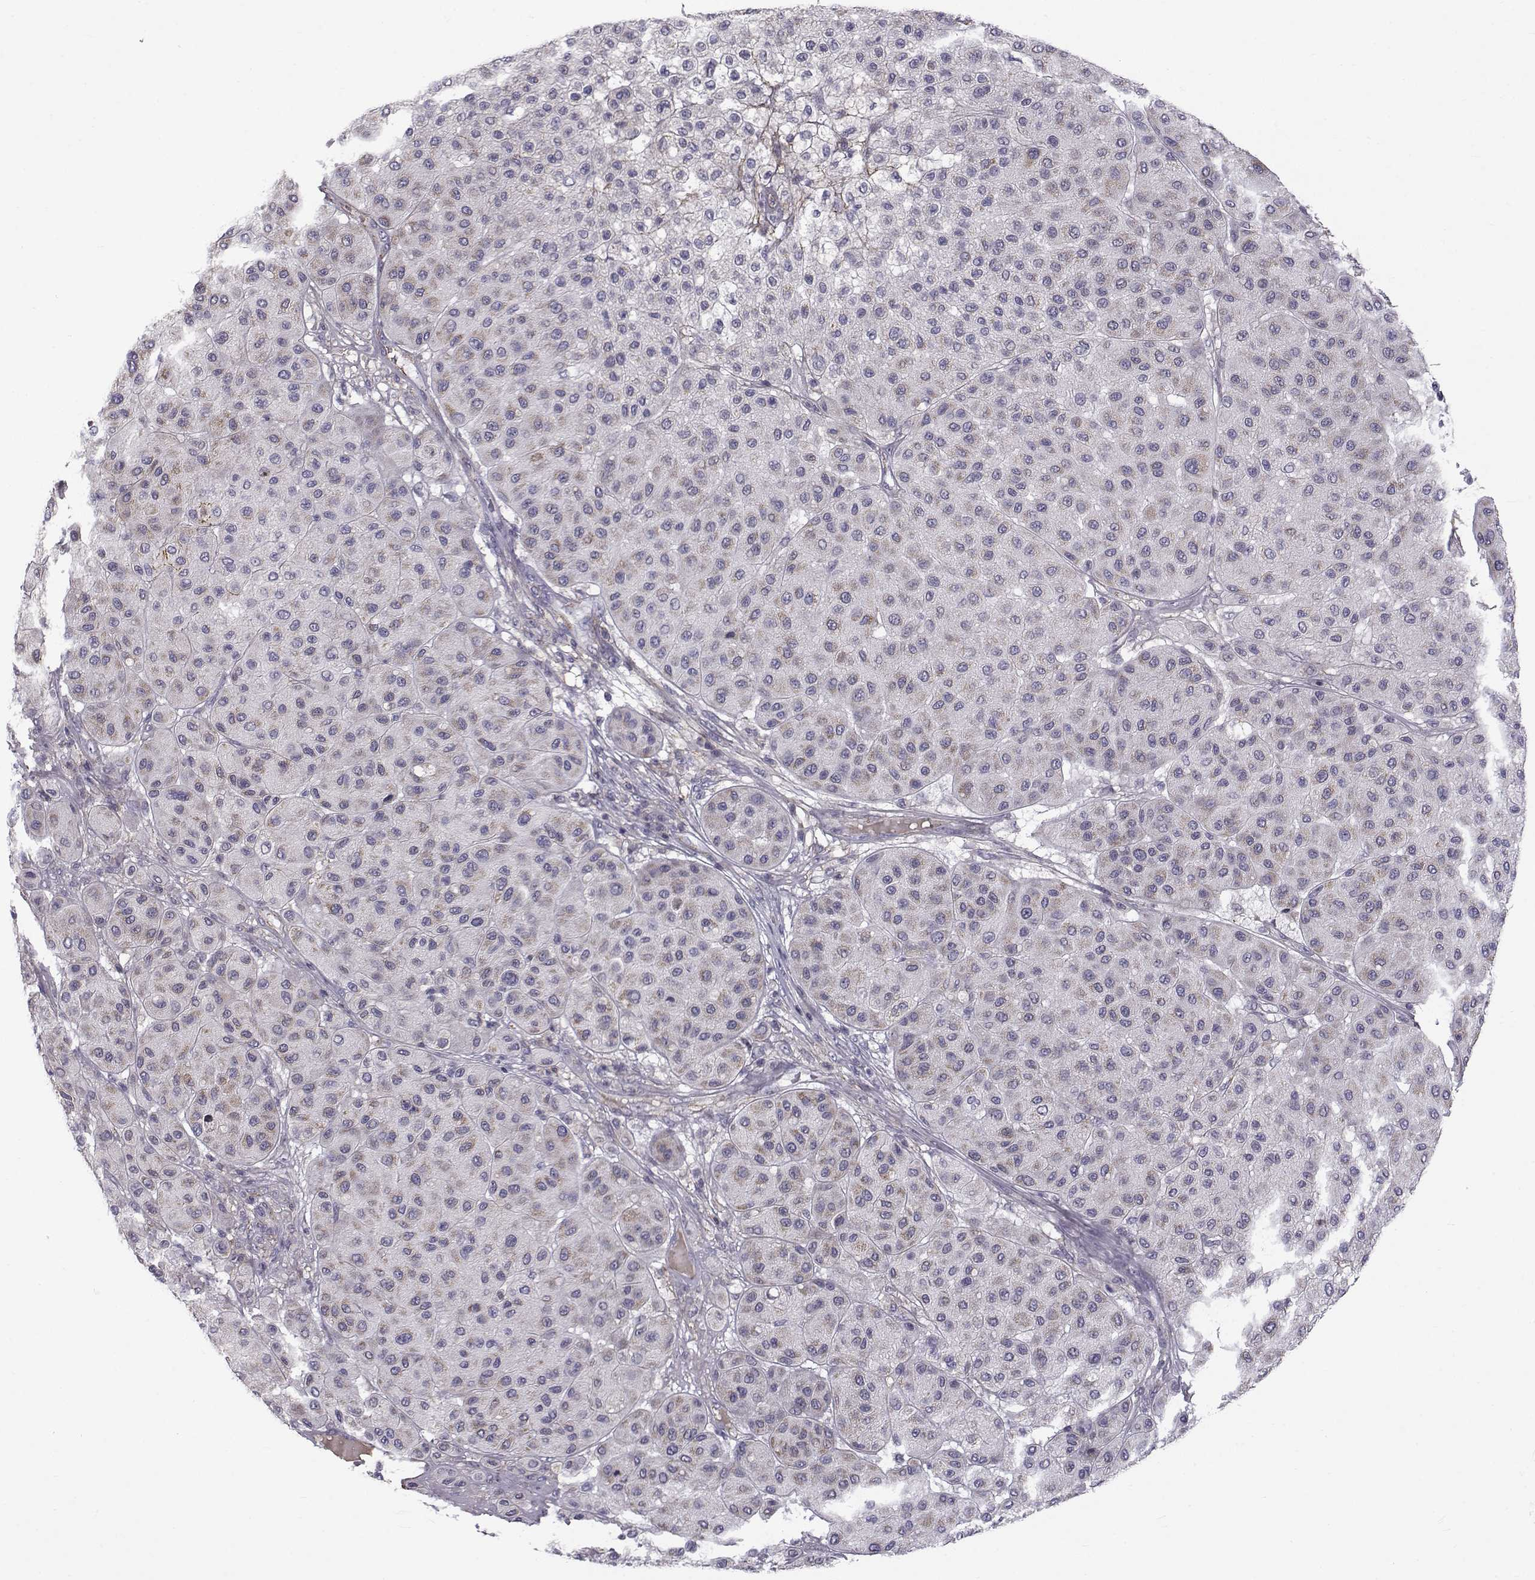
{"staining": {"intensity": "negative", "quantity": "none", "location": "none"}, "tissue": "melanoma", "cell_type": "Tumor cells", "image_type": "cancer", "snomed": [{"axis": "morphology", "description": "Malignant melanoma, Metastatic site"}, {"axis": "topography", "description": "Smooth muscle"}], "caption": "Protein analysis of melanoma exhibits no significant staining in tumor cells.", "gene": "LRRC27", "patient": {"sex": "male", "age": 41}}